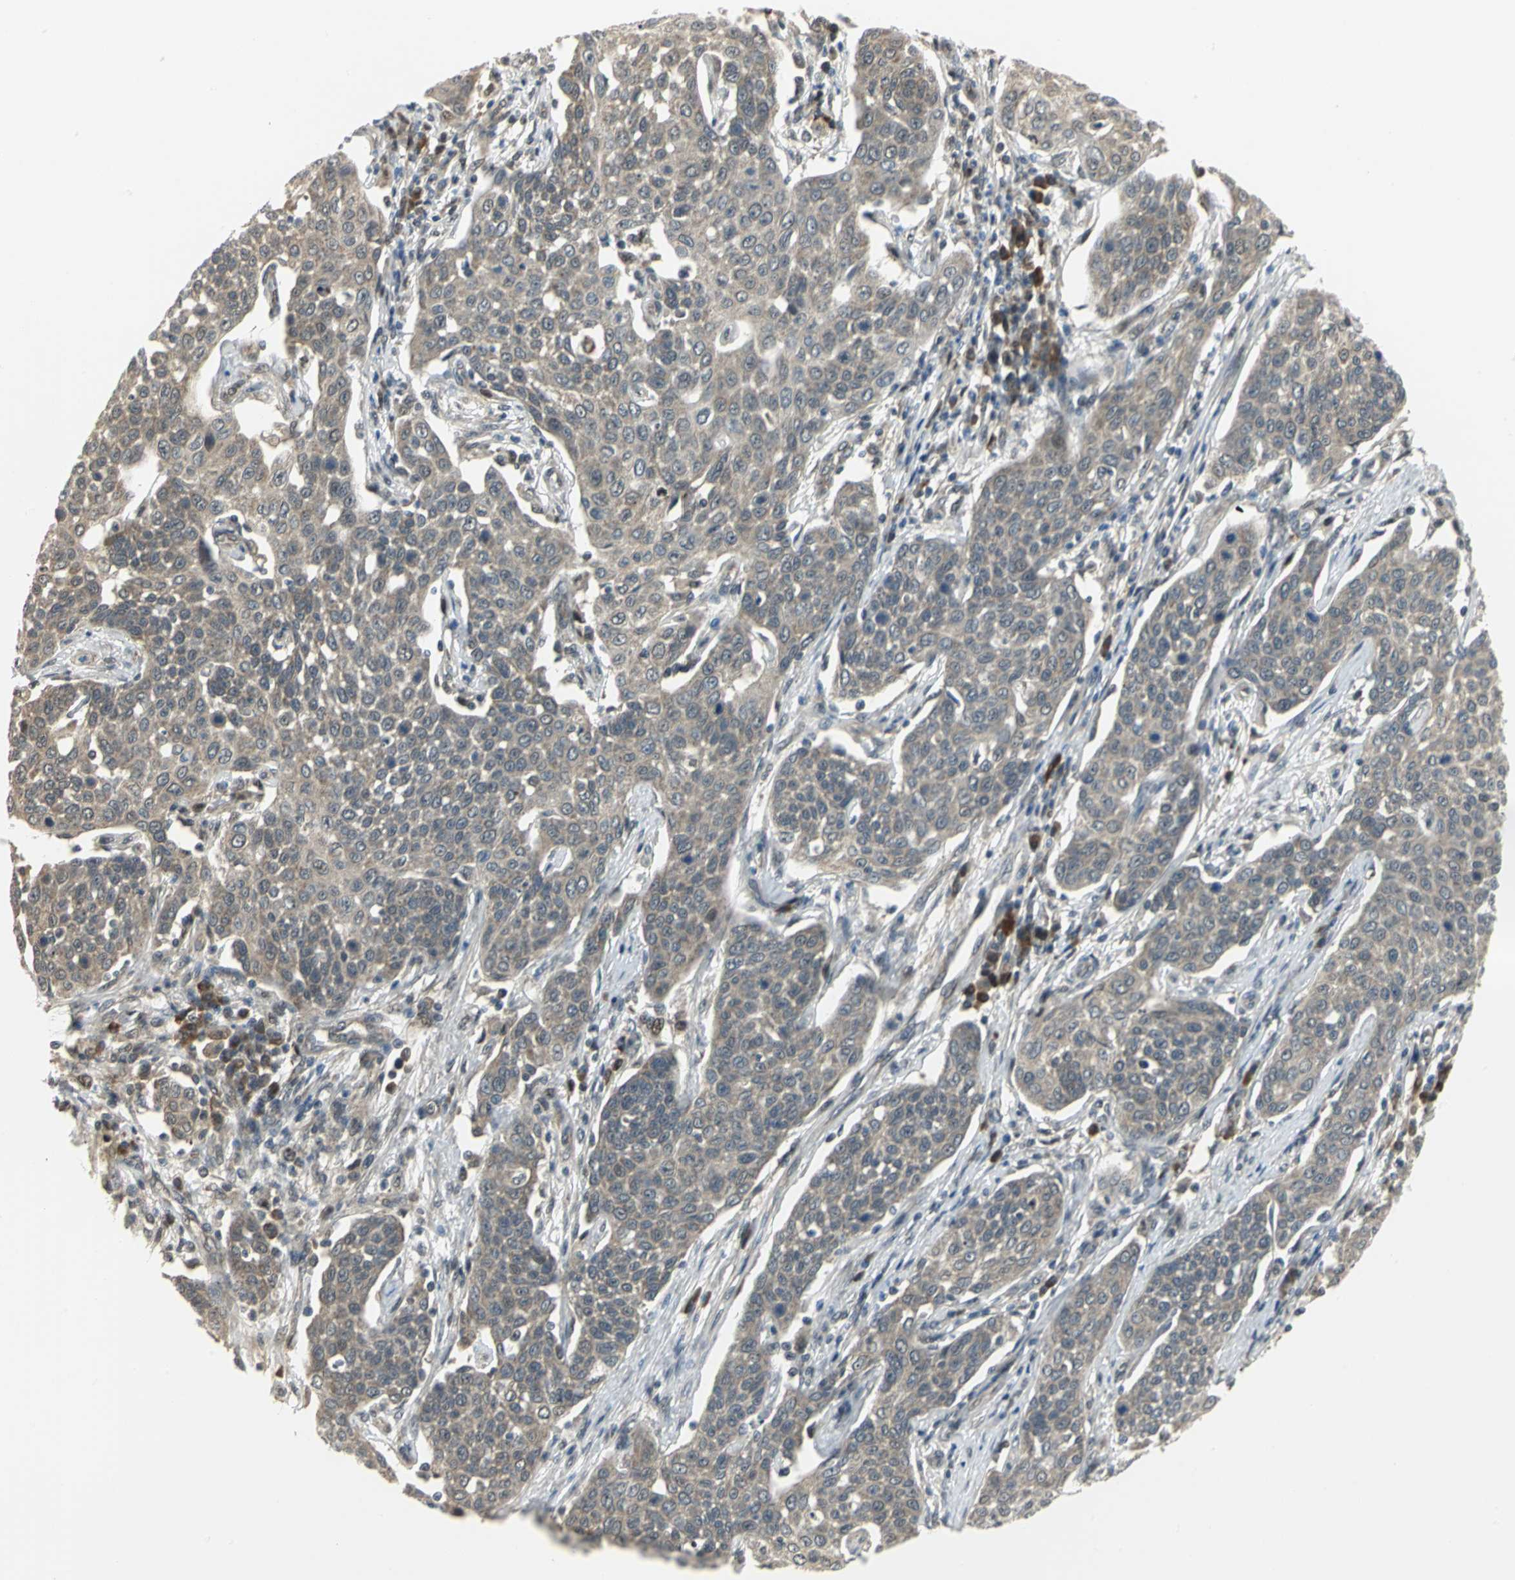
{"staining": {"intensity": "weak", "quantity": ">75%", "location": "cytoplasmic/membranous"}, "tissue": "cervical cancer", "cell_type": "Tumor cells", "image_type": "cancer", "snomed": [{"axis": "morphology", "description": "Squamous cell carcinoma, NOS"}, {"axis": "topography", "description": "Cervix"}], "caption": "Squamous cell carcinoma (cervical) stained with a brown dye shows weak cytoplasmic/membranous positive staining in approximately >75% of tumor cells.", "gene": "PSMC4", "patient": {"sex": "female", "age": 34}}